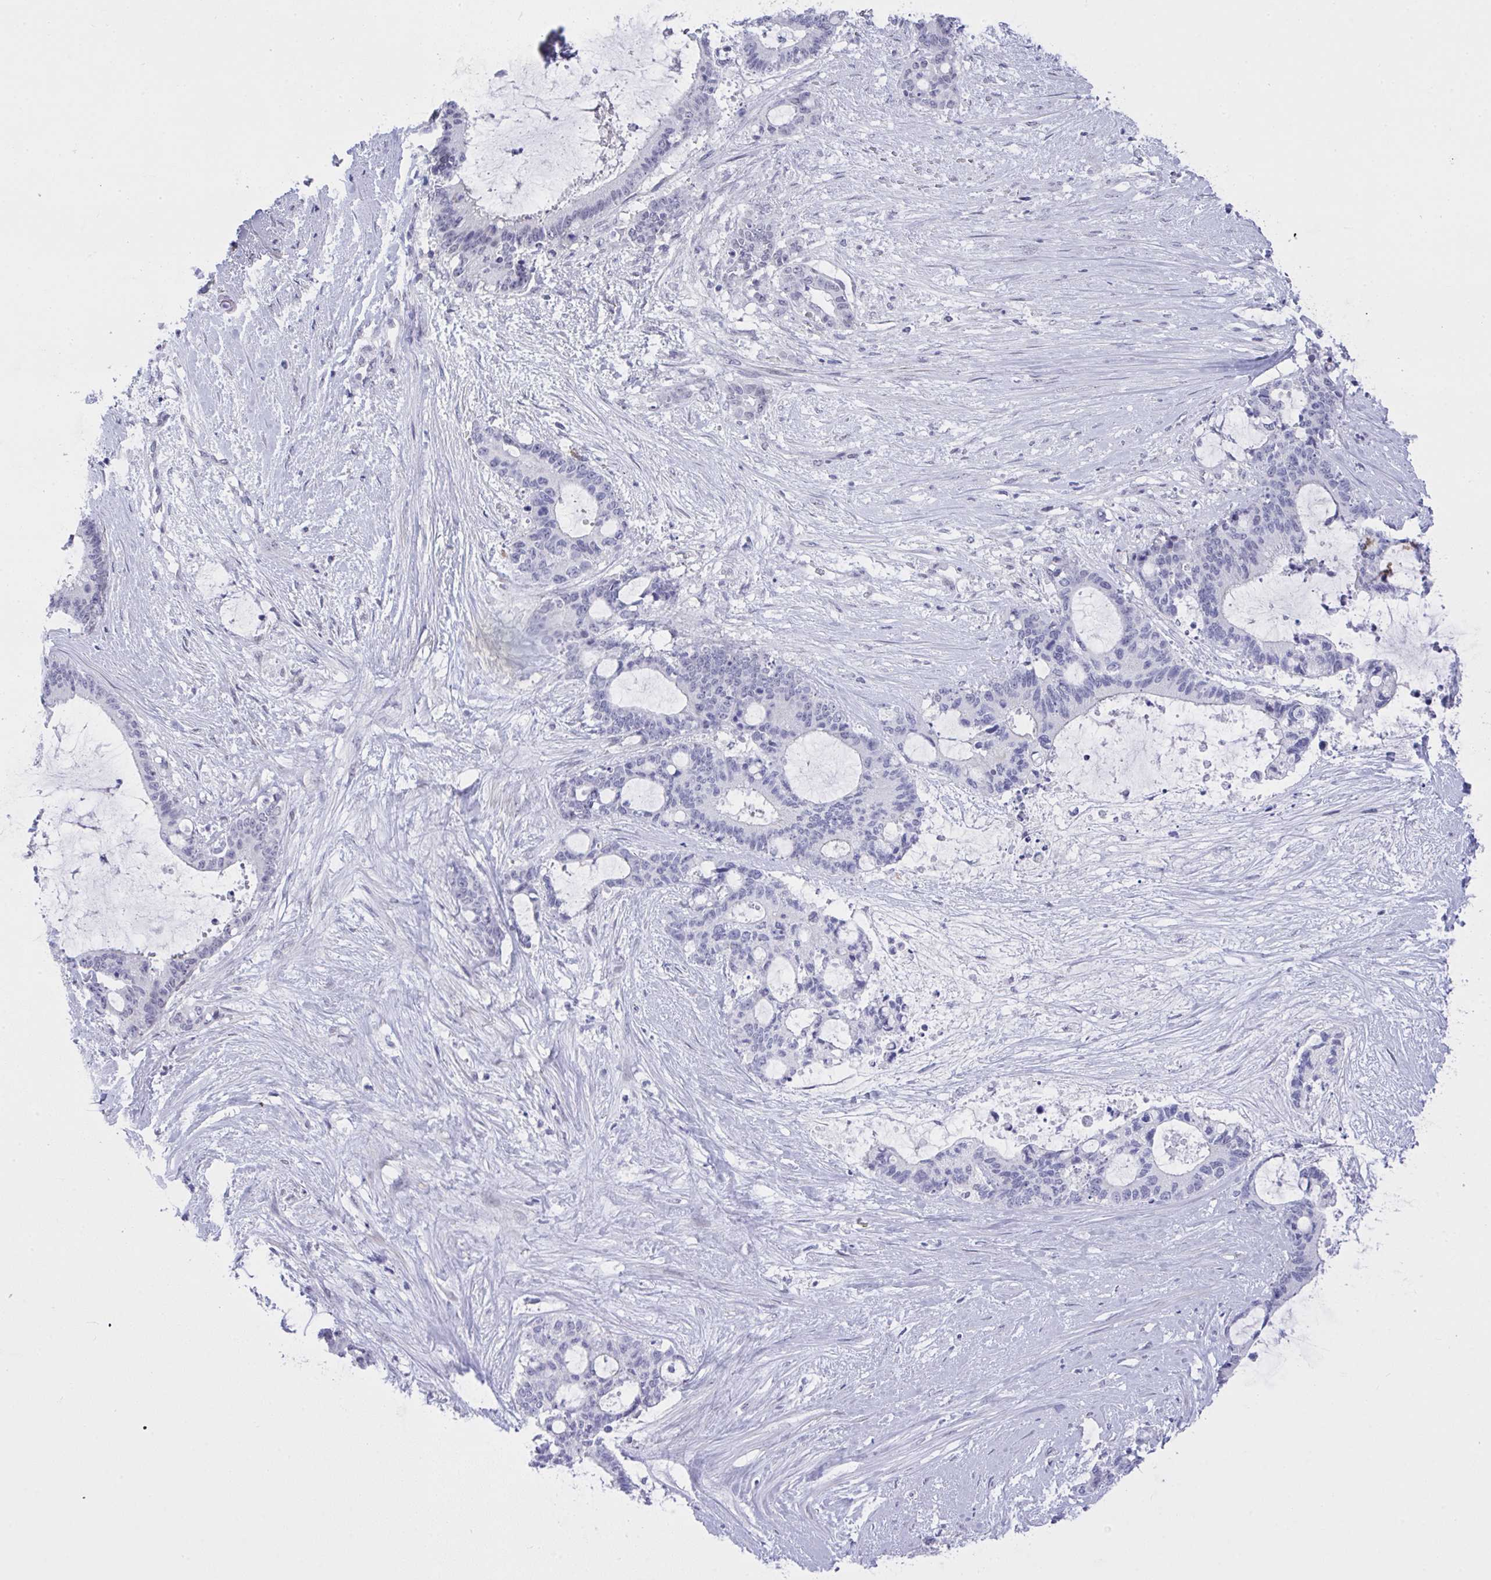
{"staining": {"intensity": "negative", "quantity": "none", "location": "none"}, "tissue": "liver cancer", "cell_type": "Tumor cells", "image_type": "cancer", "snomed": [{"axis": "morphology", "description": "Normal tissue, NOS"}, {"axis": "morphology", "description": "Cholangiocarcinoma"}, {"axis": "topography", "description": "Liver"}, {"axis": "topography", "description": "Peripheral nerve tissue"}], "caption": "Tumor cells are negative for protein expression in human liver cholangiocarcinoma.", "gene": "FBXL22", "patient": {"sex": "female", "age": 73}}